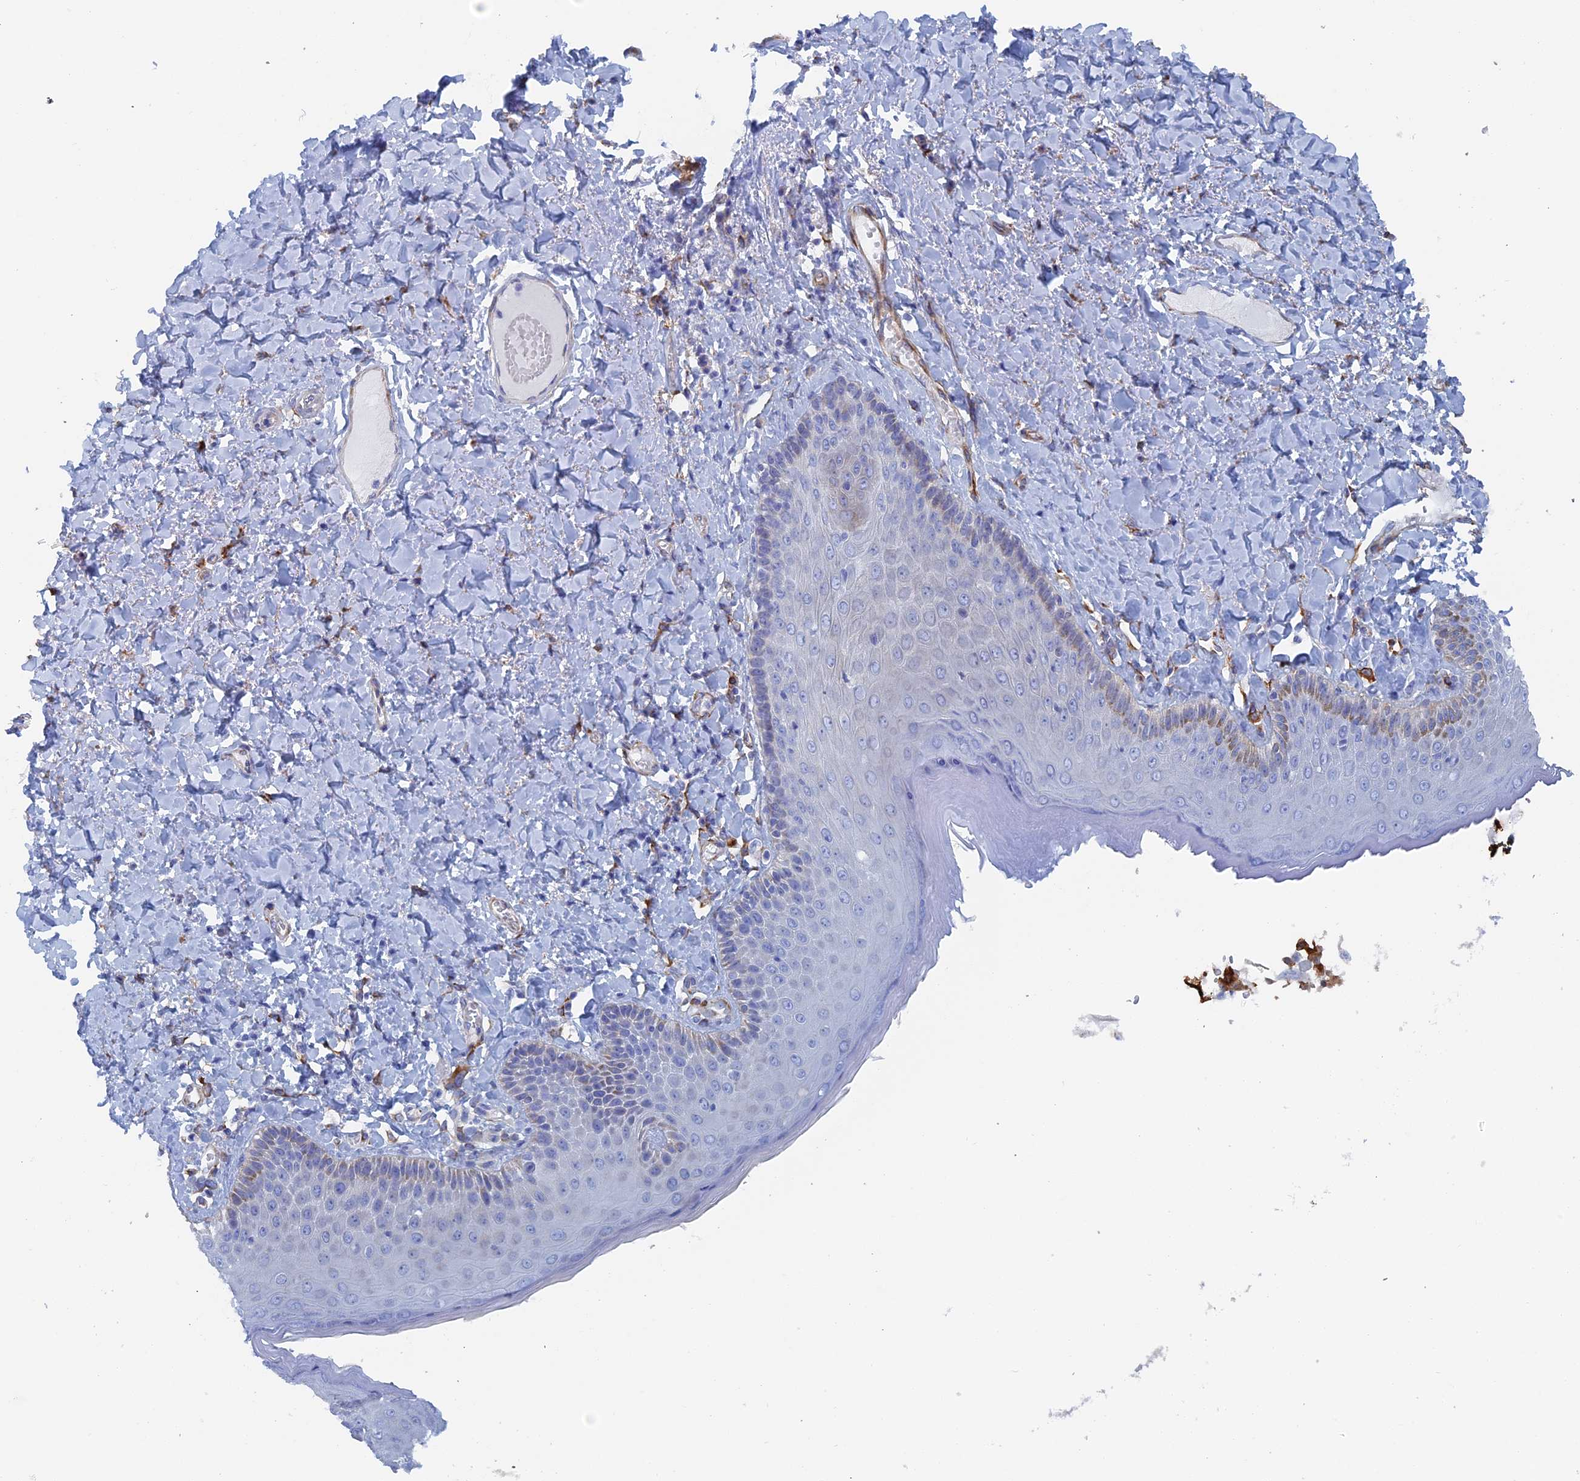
{"staining": {"intensity": "moderate", "quantity": "<25%", "location": "cytoplasmic/membranous"}, "tissue": "skin", "cell_type": "Epidermal cells", "image_type": "normal", "snomed": [{"axis": "morphology", "description": "Normal tissue, NOS"}, {"axis": "topography", "description": "Anal"}], "caption": "Immunohistochemistry (IHC) histopathology image of unremarkable human skin stained for a protein (brown), which shows low levels of moderate cytoplasmic/membranous positivity in about <25% of epidermal cells.", "gene": "COG7", "patient": {"sex": "male", "age": 69}}